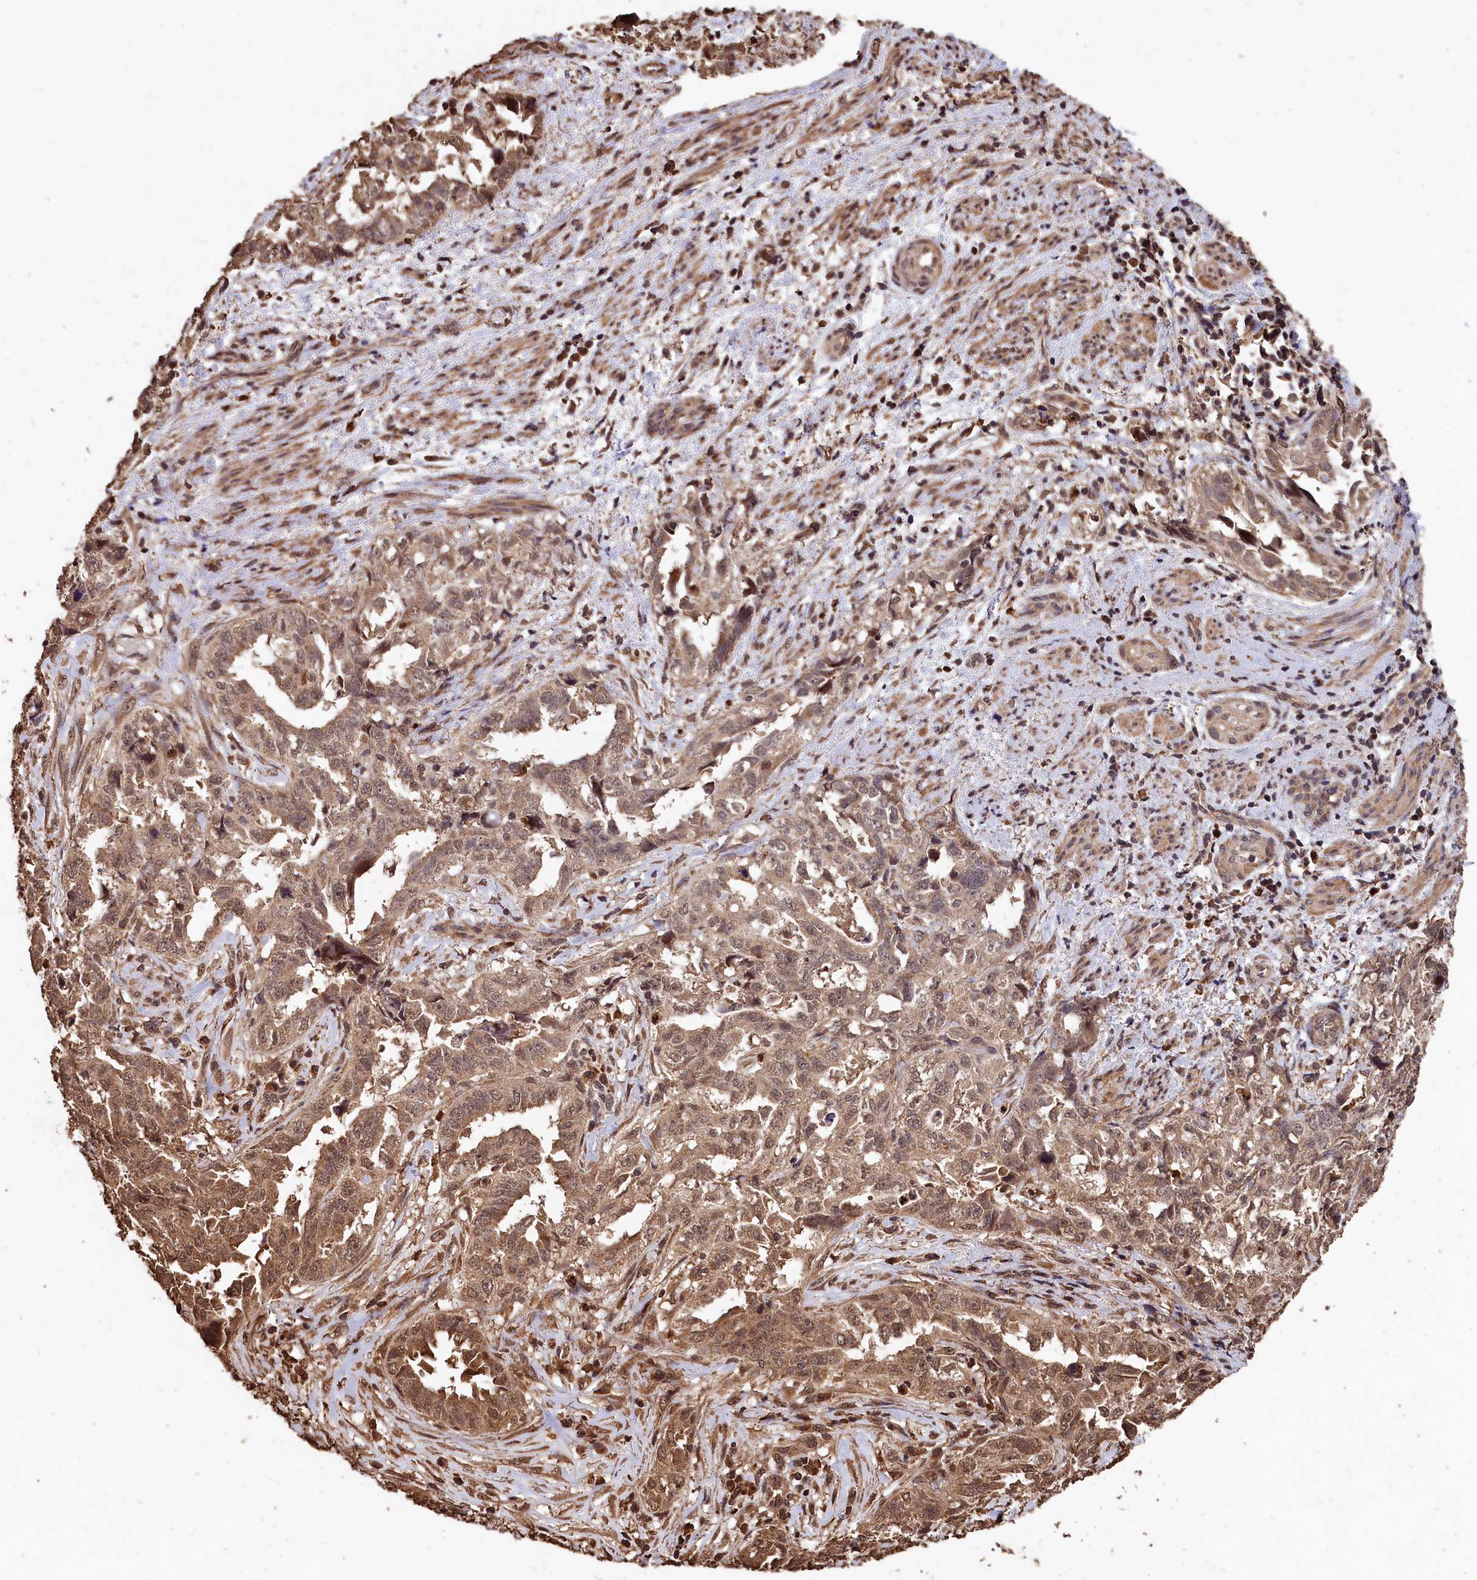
{"staining": {"intensity": "moderate", "quantity": "25%-75%", "location": "cytoplasmic/membranous,nuclear"}, "tissue": "endometrial cancer", "cell_type": "Tumor cells", "image_type": "cancer", "snomed": [{"axis": "morphology", "description": "Adenocarcinoma, NOS"}, {"axis": "topography", "description": "Endometrium"}], "caption": "Immunohistochemistry of endometrial cancer exhibits medium levels of moderate cytoplasmic/membranous and nuclear expression in approximately 25%-75% of tumor cells. (DAB (3,3'-diaminobenzidine) = brown stain, brightfield microscopy at high magnification).", "gene": "CEP57L1", "patient": {"sex": "female", "age": 65}}